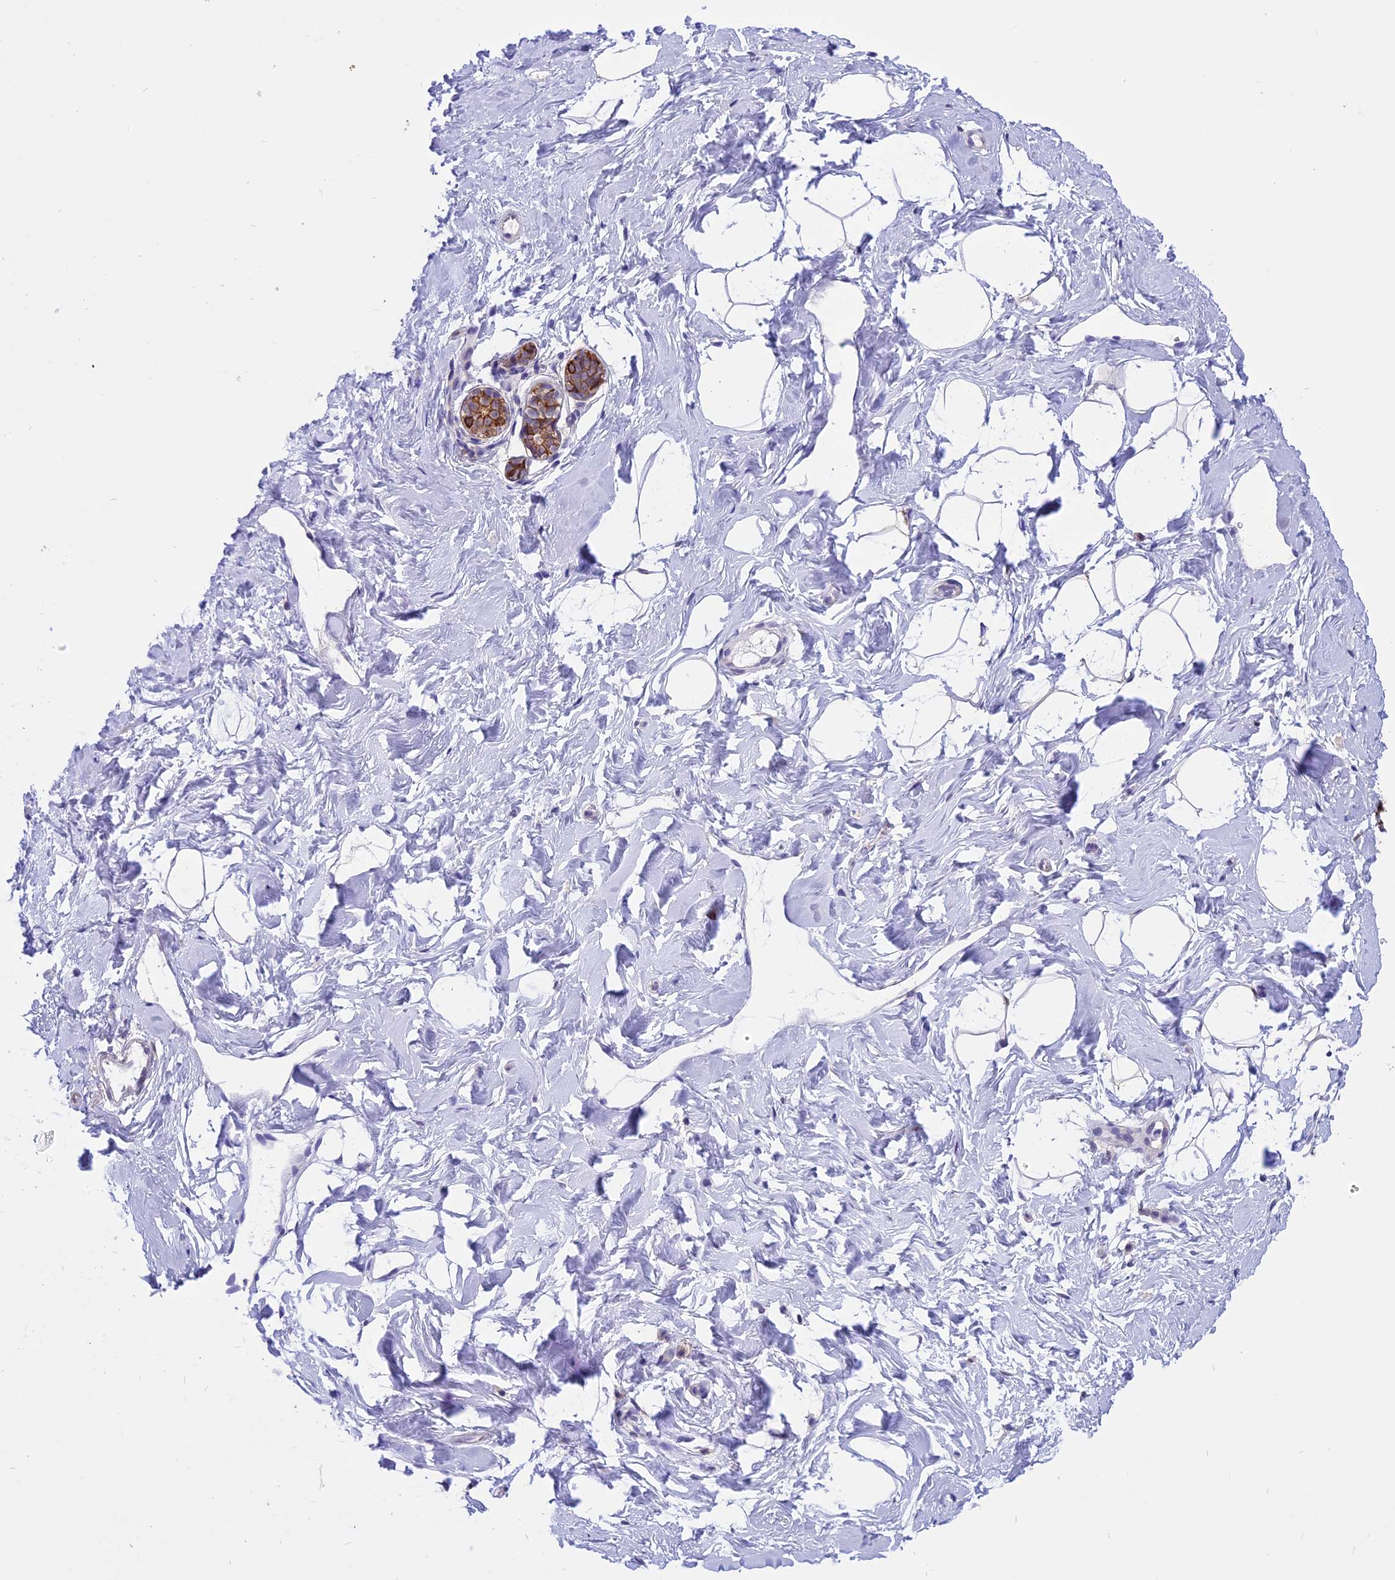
{"staining": {"intensity": "moderate", "quantity": ">75%", "location": "nuclear"}, "tissue": "breast", "cell_type": "Adipocytes", "image_type": "normal", "snomed": [{"axis": "morphology", "description": "Normal tissue, NOS"}, {"axis": "morphology", "description": "Adenoma, NOS"}, {"axis": "topography", "description": "Breast"}], "caption": "An image of human breast stained for a protein reveals moderate nuclear brown staining in adipocytes.", "gene": "STUB1", "patient": {"sex": "female", "age": 23}}